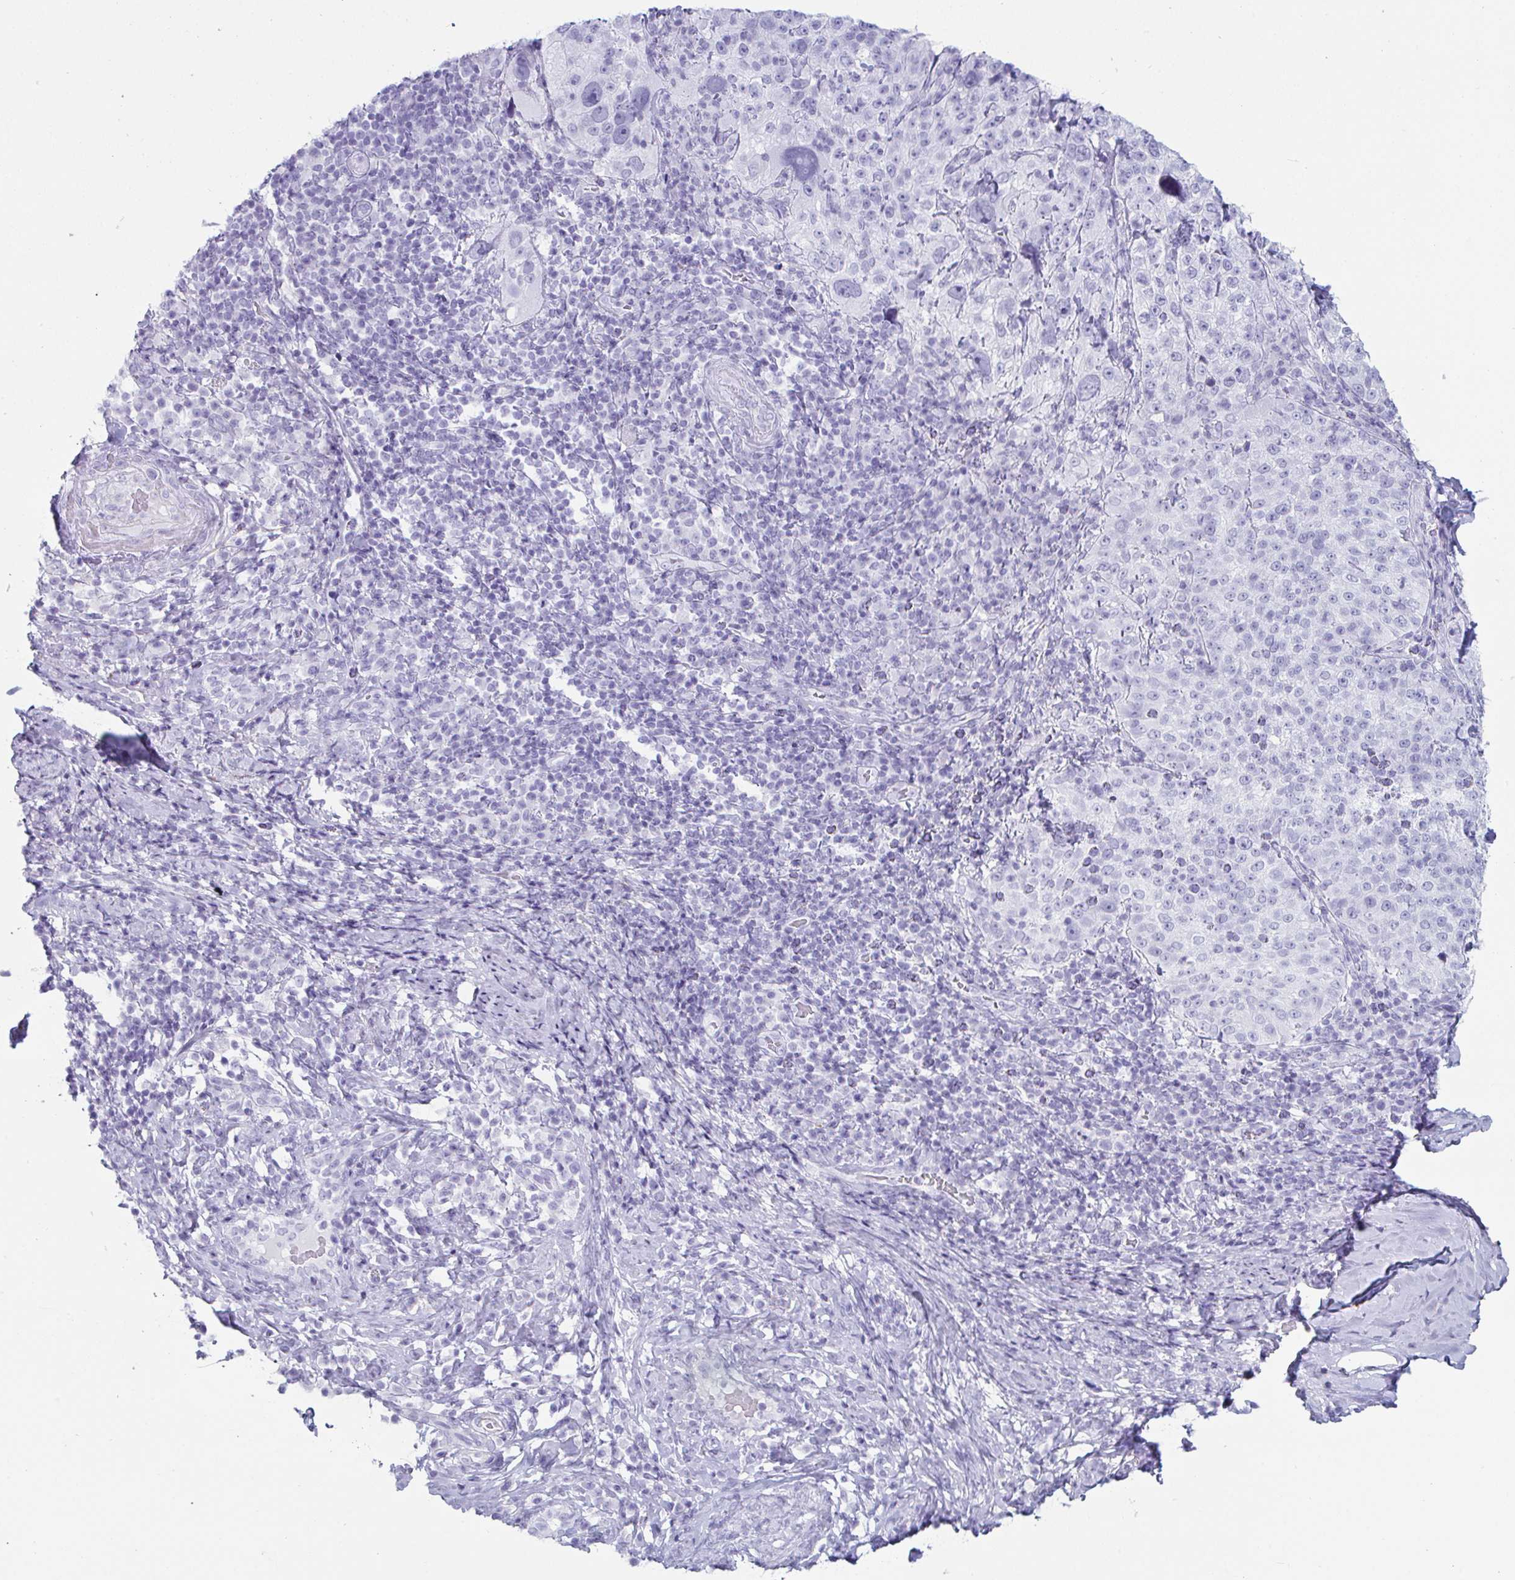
{"staining": {"intensity": "negative", "quantity": "none", "location": "none"}, "tissue": "cervical cancer", "cell_type": "Tumor cells", "image_type": "cancer", "snomed": [{"axis": "morphology", "description": "Squamous cell carcinoma, NOS"}, {"axis": "topography", "description": "Cervix"}], "caption": "Tumor cells are negative for brown protein staining in cervical cancer (squamous cell carcinoma). The staining is performed using DAB brown chromogen with nuclei counter-stained in using hematoxylin.", "gene": "CREG2", "patient": {"sex": "female", "age": 75}}